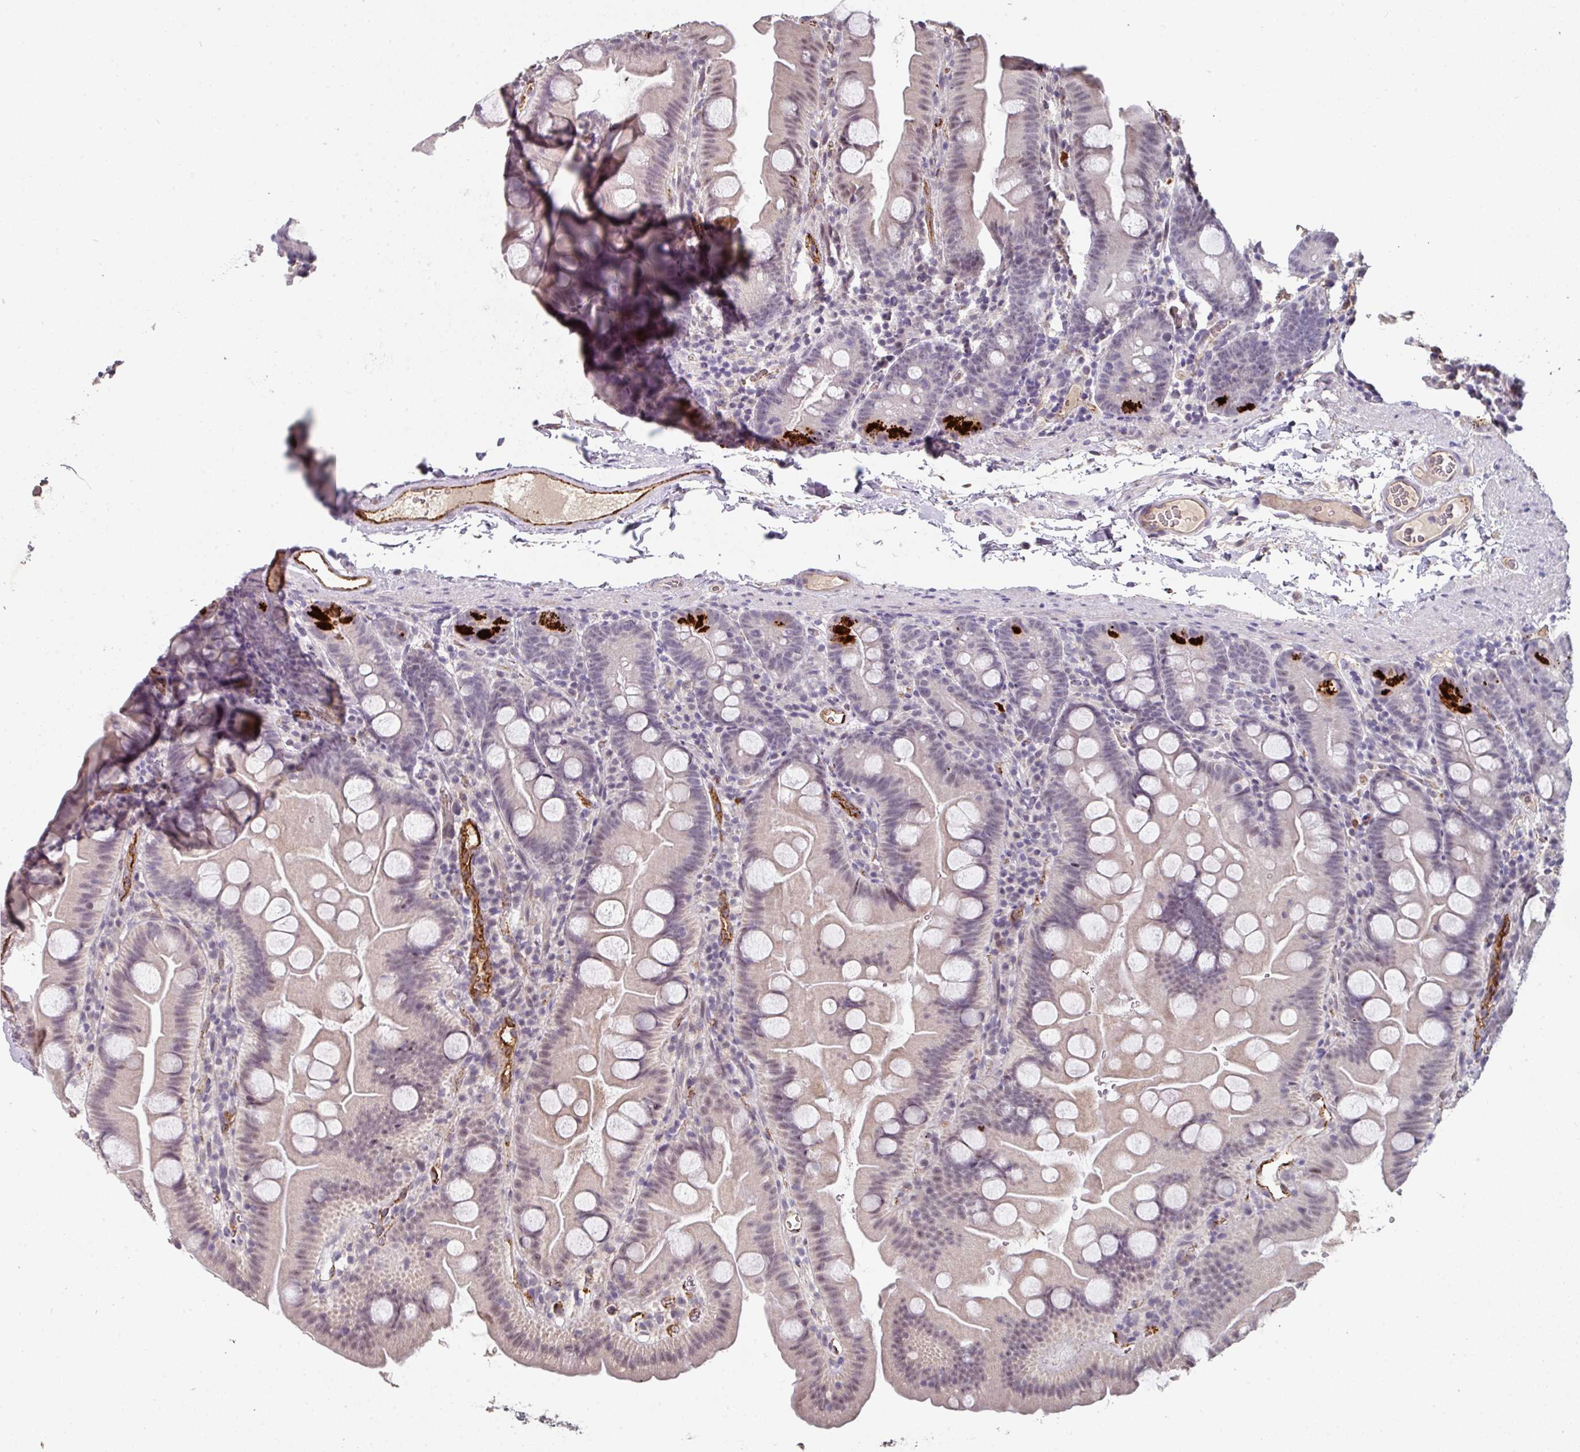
{"staining": {"intensity": "strong", "quantity": "25%-75%", "location": "cytoplasmic/membranous"}, "tissue": "small intestine", "cell_type": "Glandular cells", "image_type": "normal", "snomed": [{"axis": "morphology", "description": "Normal tissue, NOS"}, {"axis": "topography", "description": "Small intestine"}], "caption": "IHC of unremarkable human small intestine demonstrates high levels of strong cytoplasmic/membranous positivity in about 25%-75% of glandular cells.", "gene": "SIDT2", "patient": {"sex": "female", "age": 68}}